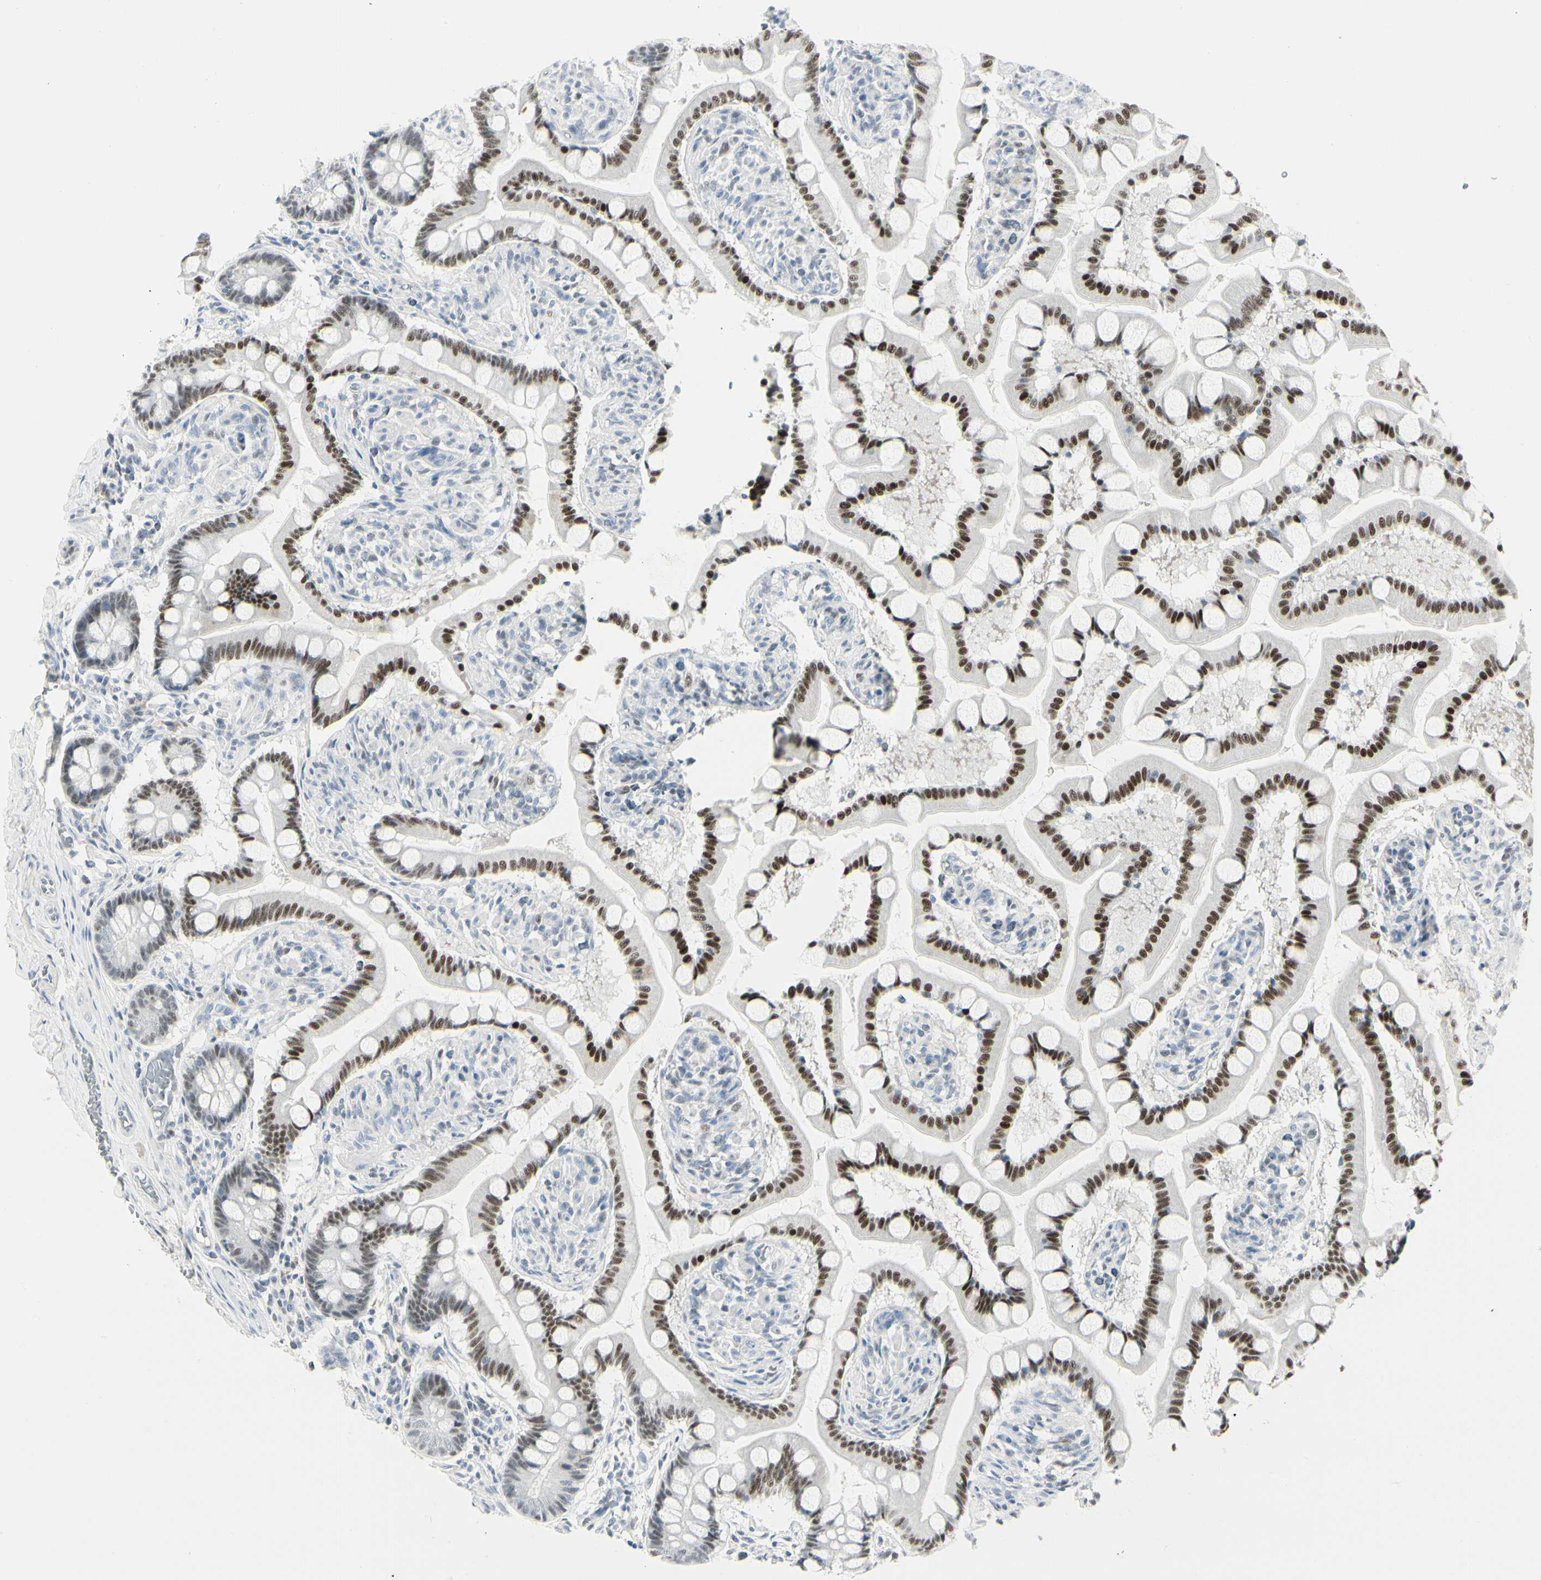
{"staining": {"intensity": "strong", "quantity": ">75%", "location": "nuclear"}, "tissue": "small intestine", "cell_type": "Glandular cells", "image_type": "normal", "snomed": [{"axis": "morphology", "description": "Normal tissue, NOS"}, {"axis": "topography", "description": "Small intestine"}], "caption": "A micrograph of small intestine stained for a protein reveals strong nuclear brown staining in glandular cells. (Stains: DAB (3,3'-diaminobenzidine) in brown, nuclei in blue, Microscopy: brightfield microscopy at high magnification).", "gene": "ZBTB7B", "patient": {"sex": "male", "age": 41}}